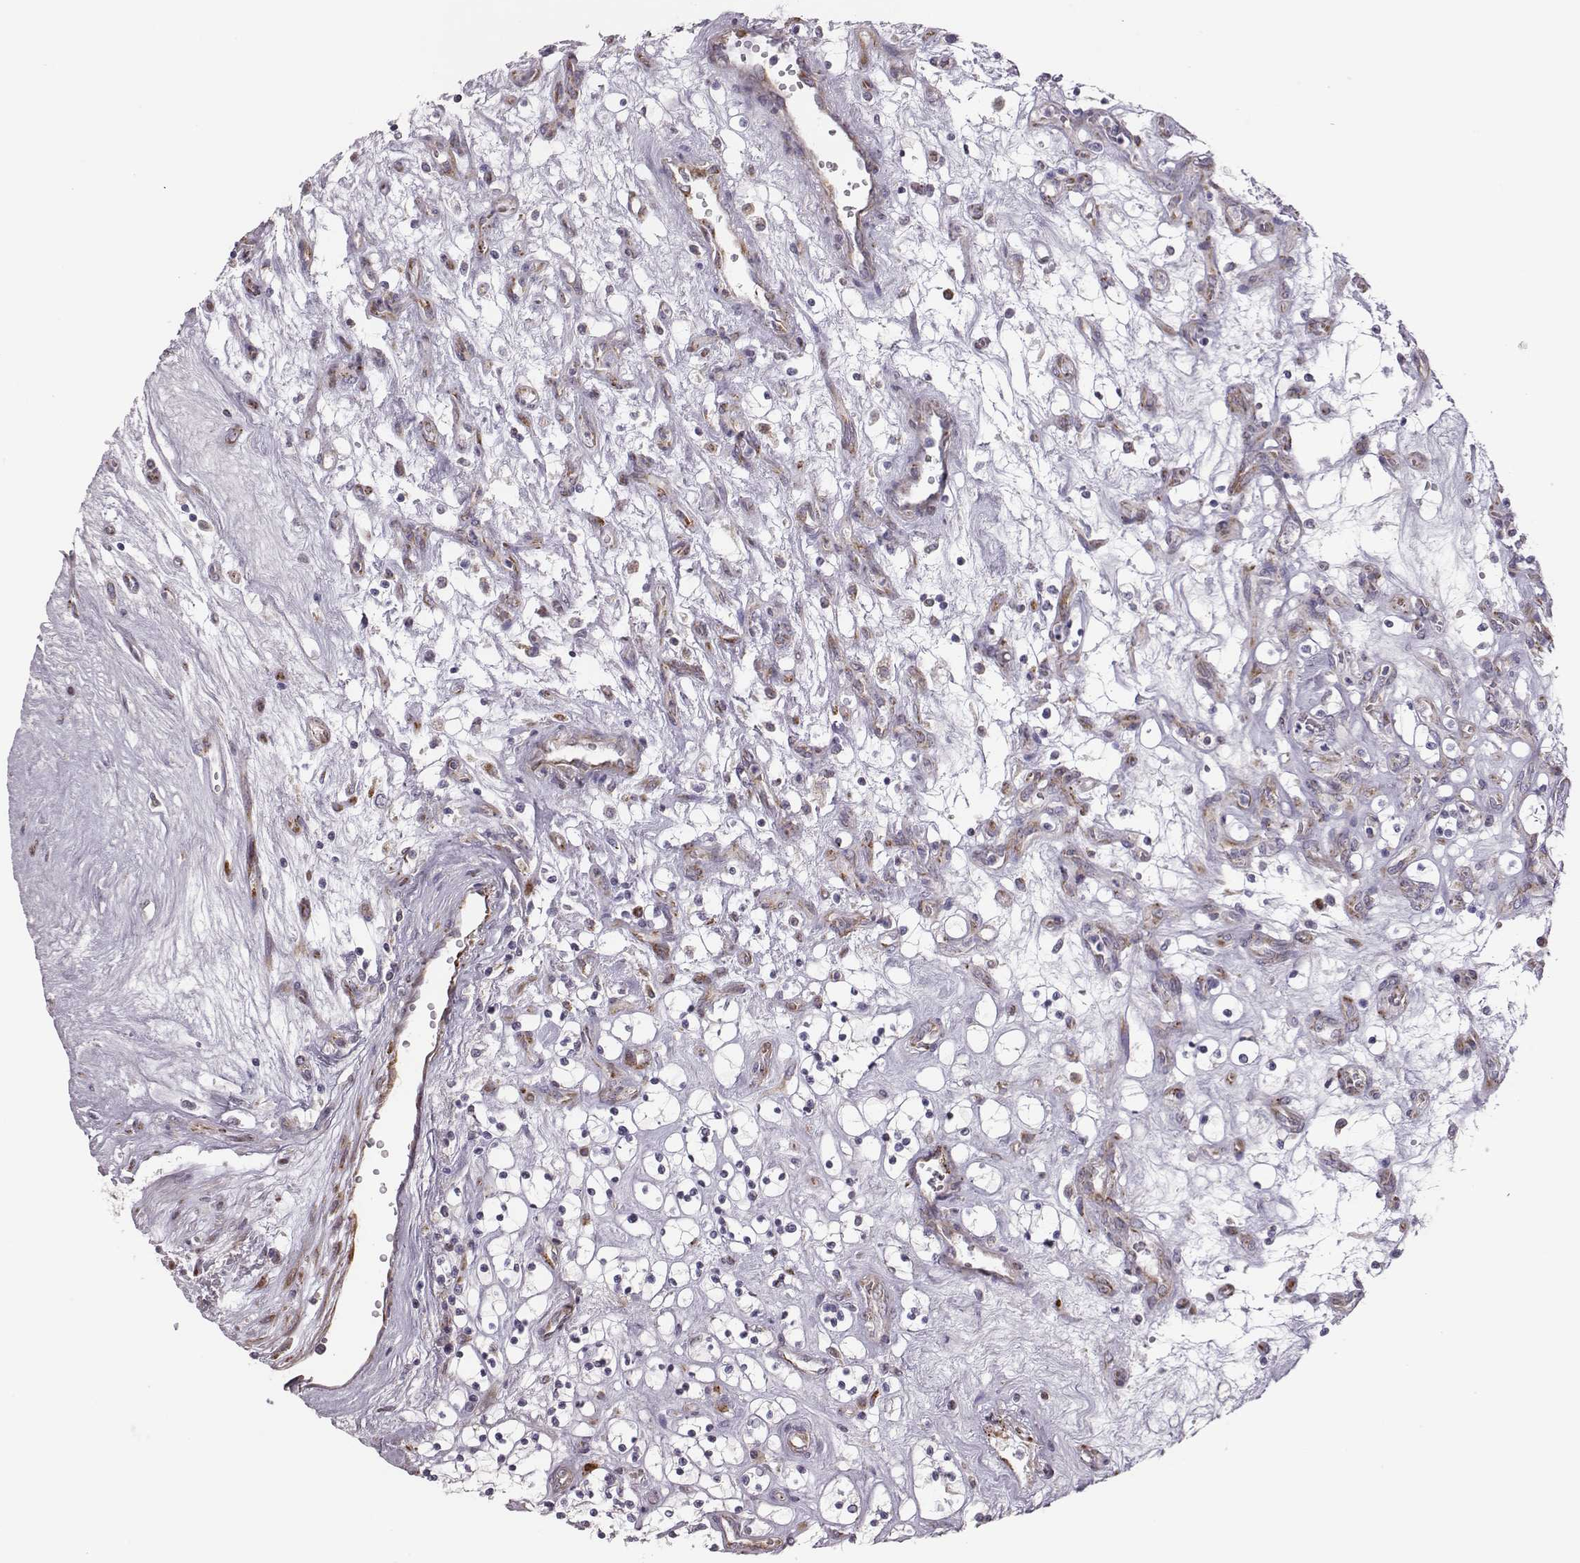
{"staining": {"intensity": "negative", "quantity": "none", "location": "none"}, "tissue": "renal cancer", "cell_type": "Tumor cells", "image_type": "cancer", "snomed": [{"axis": "morphology", "description": "Adenocarcinoma, NOS"}, {"axis": "topography", "description": "Kidney"}], "caption": "The micrograph displays no significant positivity in tumor cells of adenocarcinoma (renal). The staining was performed using DAB to visualize the protein expression in brown, while the nuclei were stained in blue with hematoxylin (Magnification: 20x).", "gene": "SELENOI", "patient": {"sex": "female", "age": 69}}